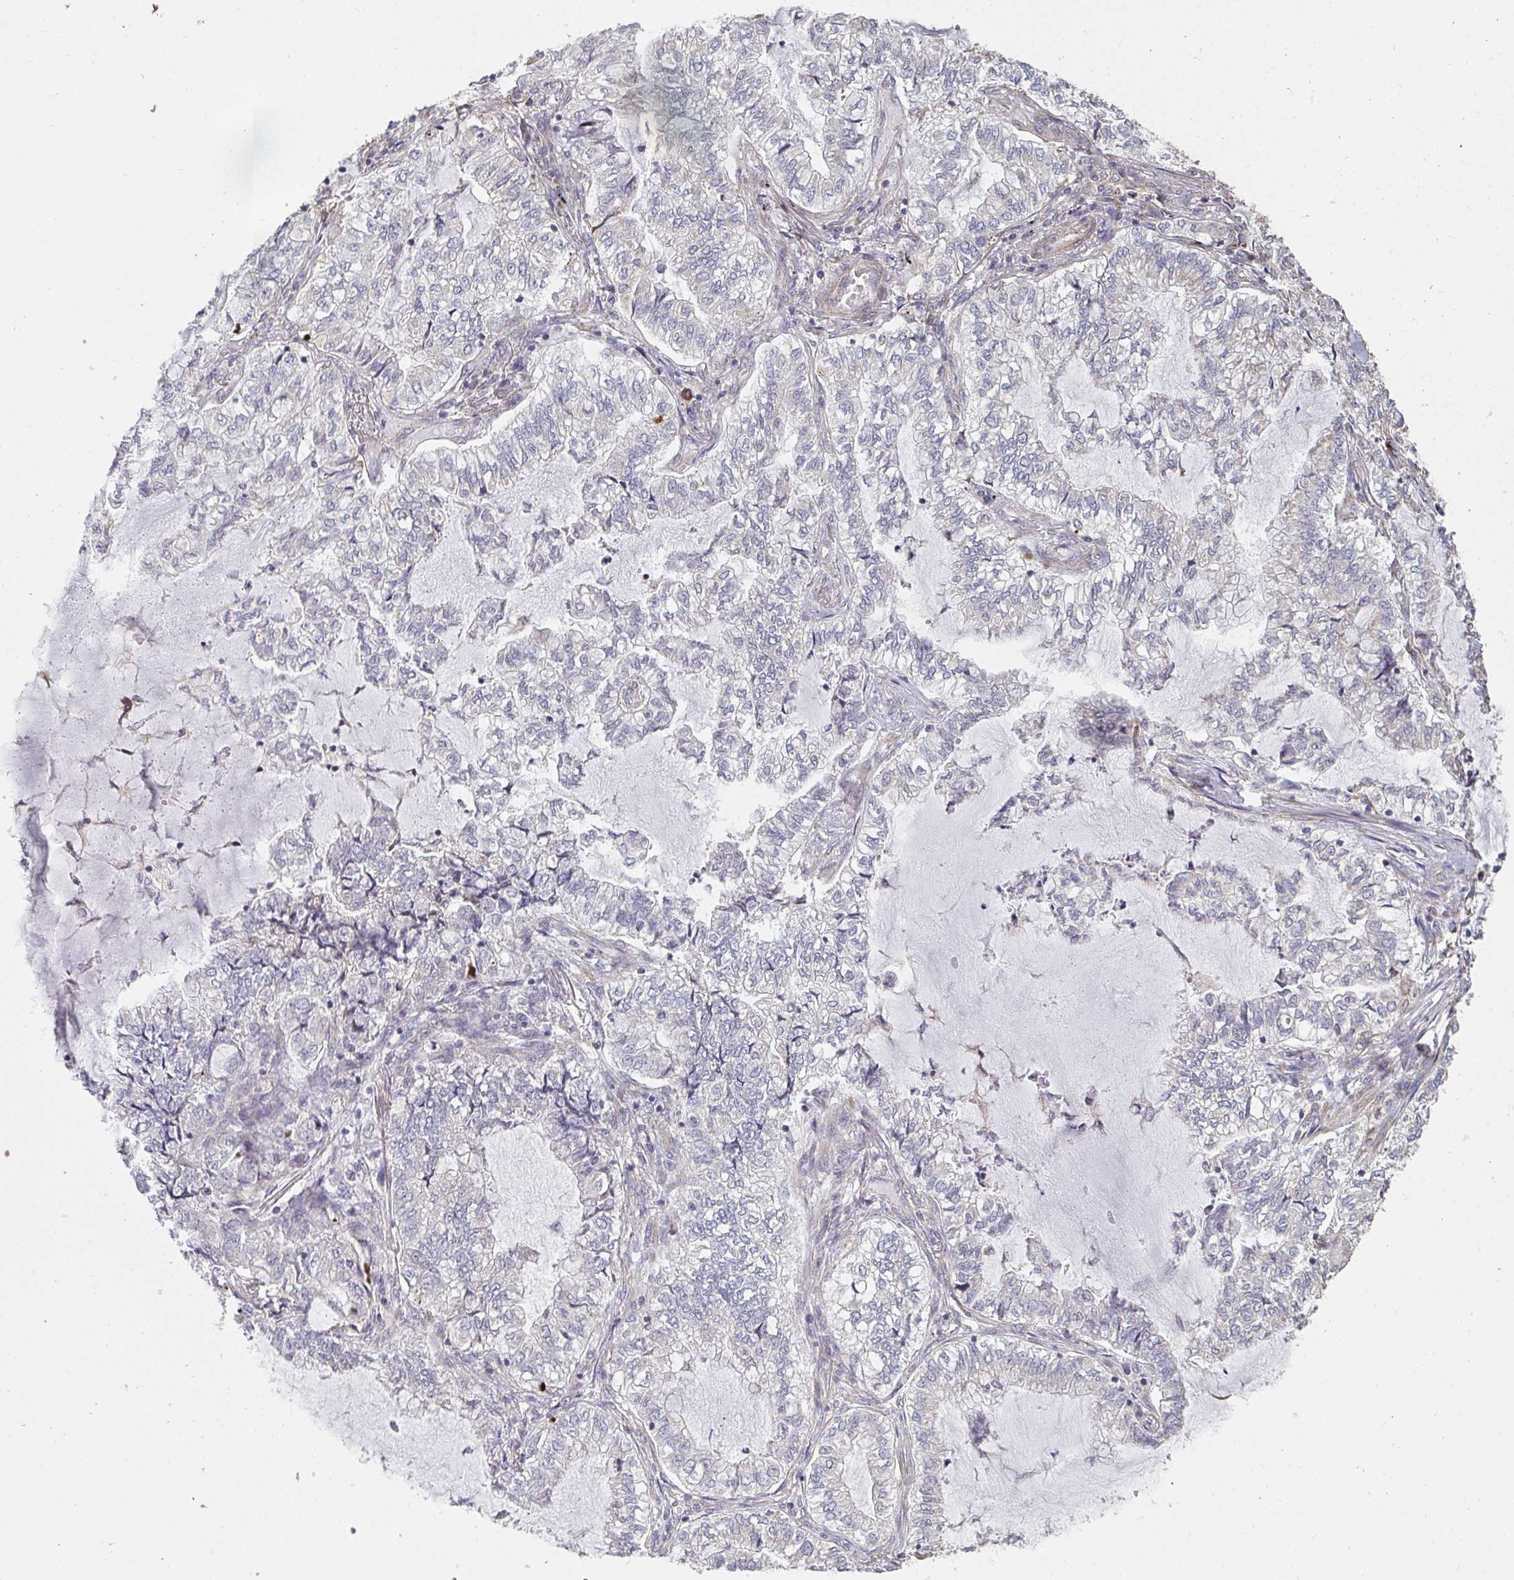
{"staining": {"intensity": "negative", "quantity": "none", "location": "none"}, "tissue": "lung cancer", "cell_type": "Tumor cells", "image_type": "cancer", "snomed": [{"axis": "morphology", "description": "Adenocarcinoma, NOS"}, {"axis": "topography", "description": "Lymph node"}, {"axis": "topography", "description": "Lung"}], "caption": "Histopathology image shows no significant protein expression in tumor cells of adenocarcinoma (lung). (DAB (3,3'-diaminobenzidine) immunohistochemistry visualized using brightfield microscopy, high magnification).", "gene": "ZFYVE28", "patient": {"sex": "male", "age": 66}}